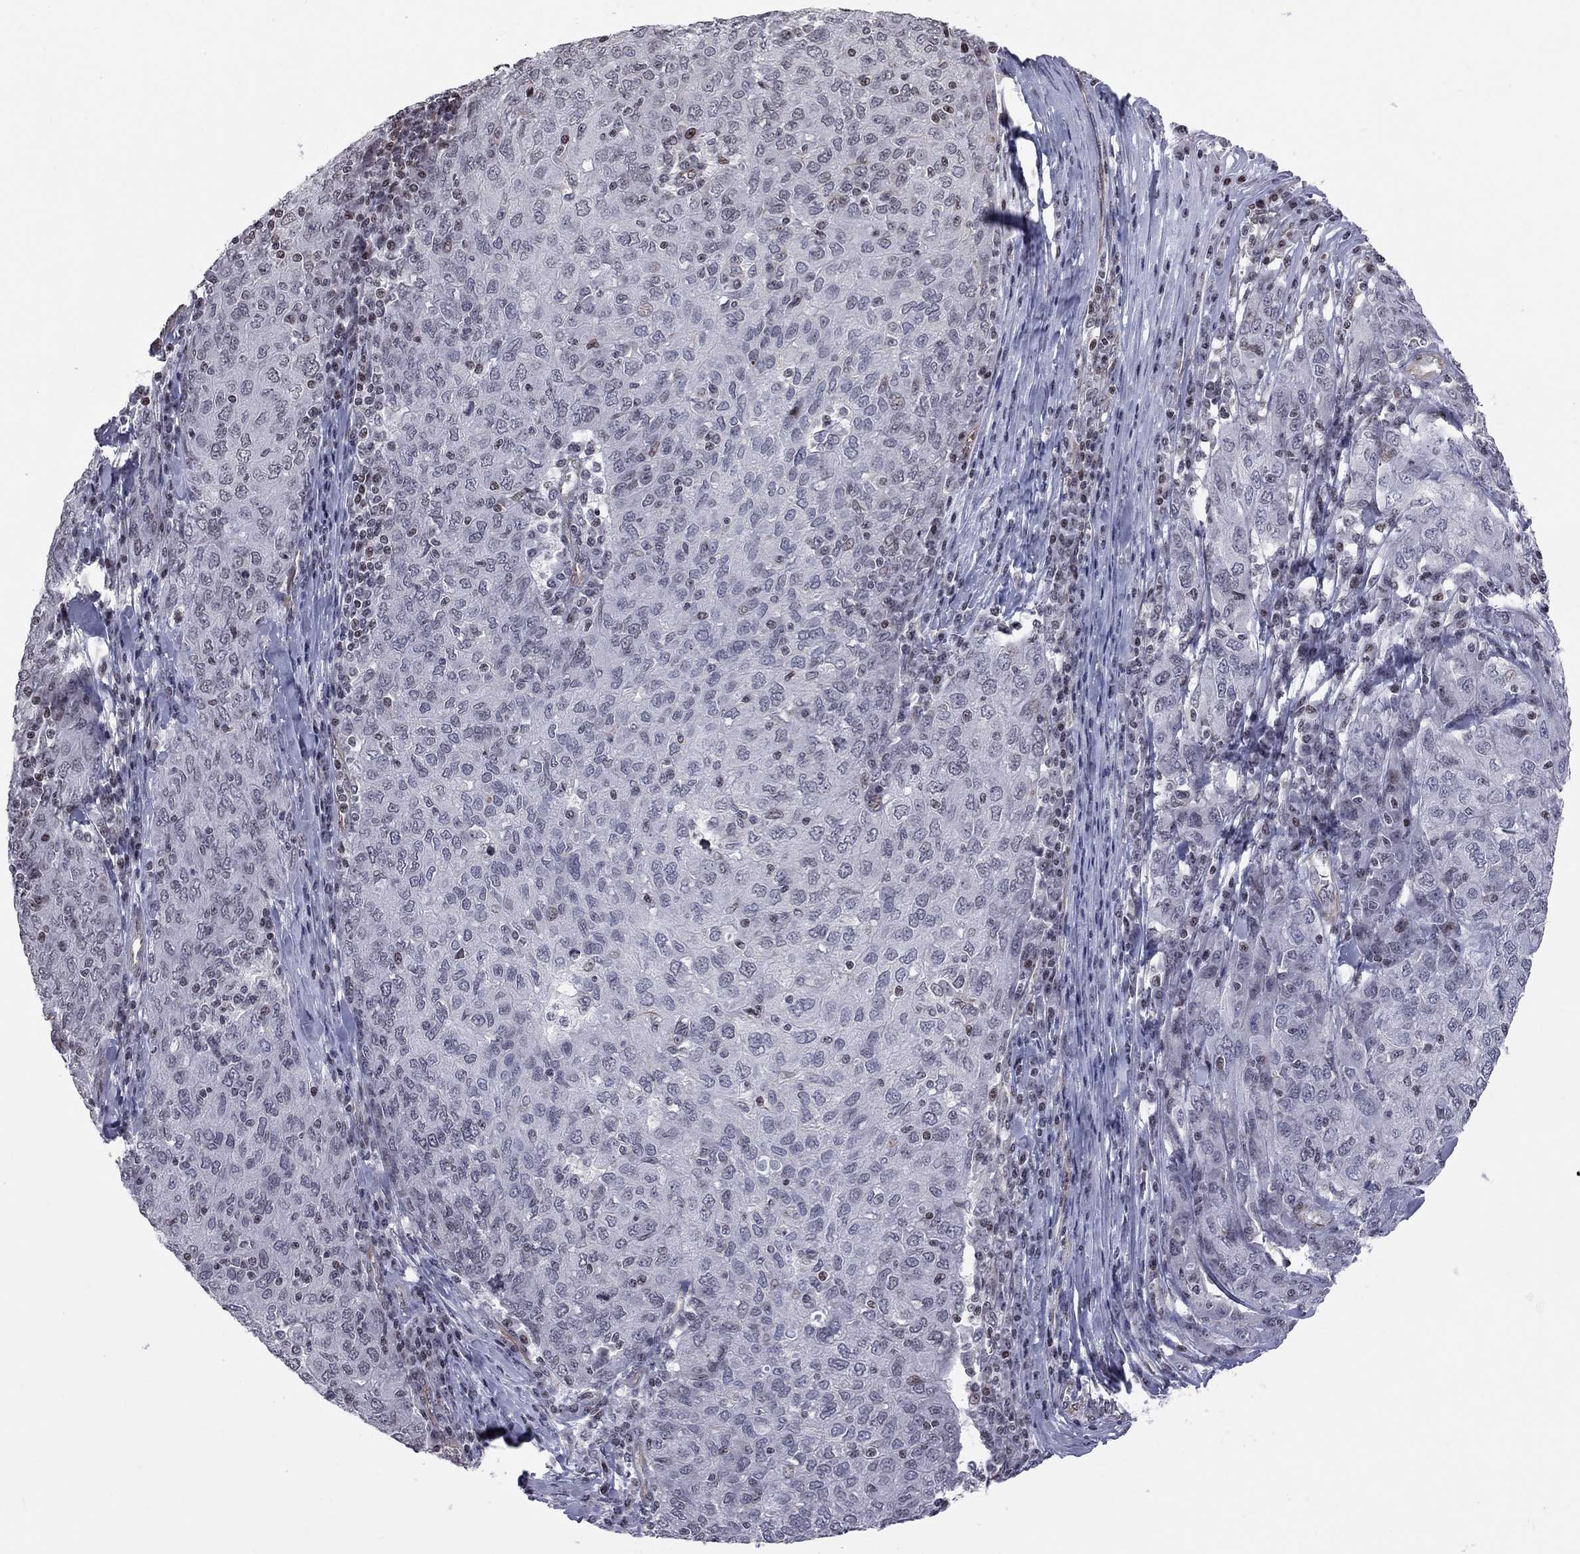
{"staining": {"intensity": "negative", "quantity": "none", "location": "none"}, "tissue": "ovarian cancer", "cell_type": "Tumor cells", "image_type": "cancer", "snomed": [{"axis": "morphology", "description": "Carcinoma, endometroid"}, {"axis": "topography", "description": "Ovary"}], "caption": "IHC photomicrograph of neoplastic tissue: endometroid carcinoma (ovarian) stained with DAB reveals no significant protein expression in tumor cells.", "gene": "MTNR1B", "patient": {"sex": "female", "age": 50}}